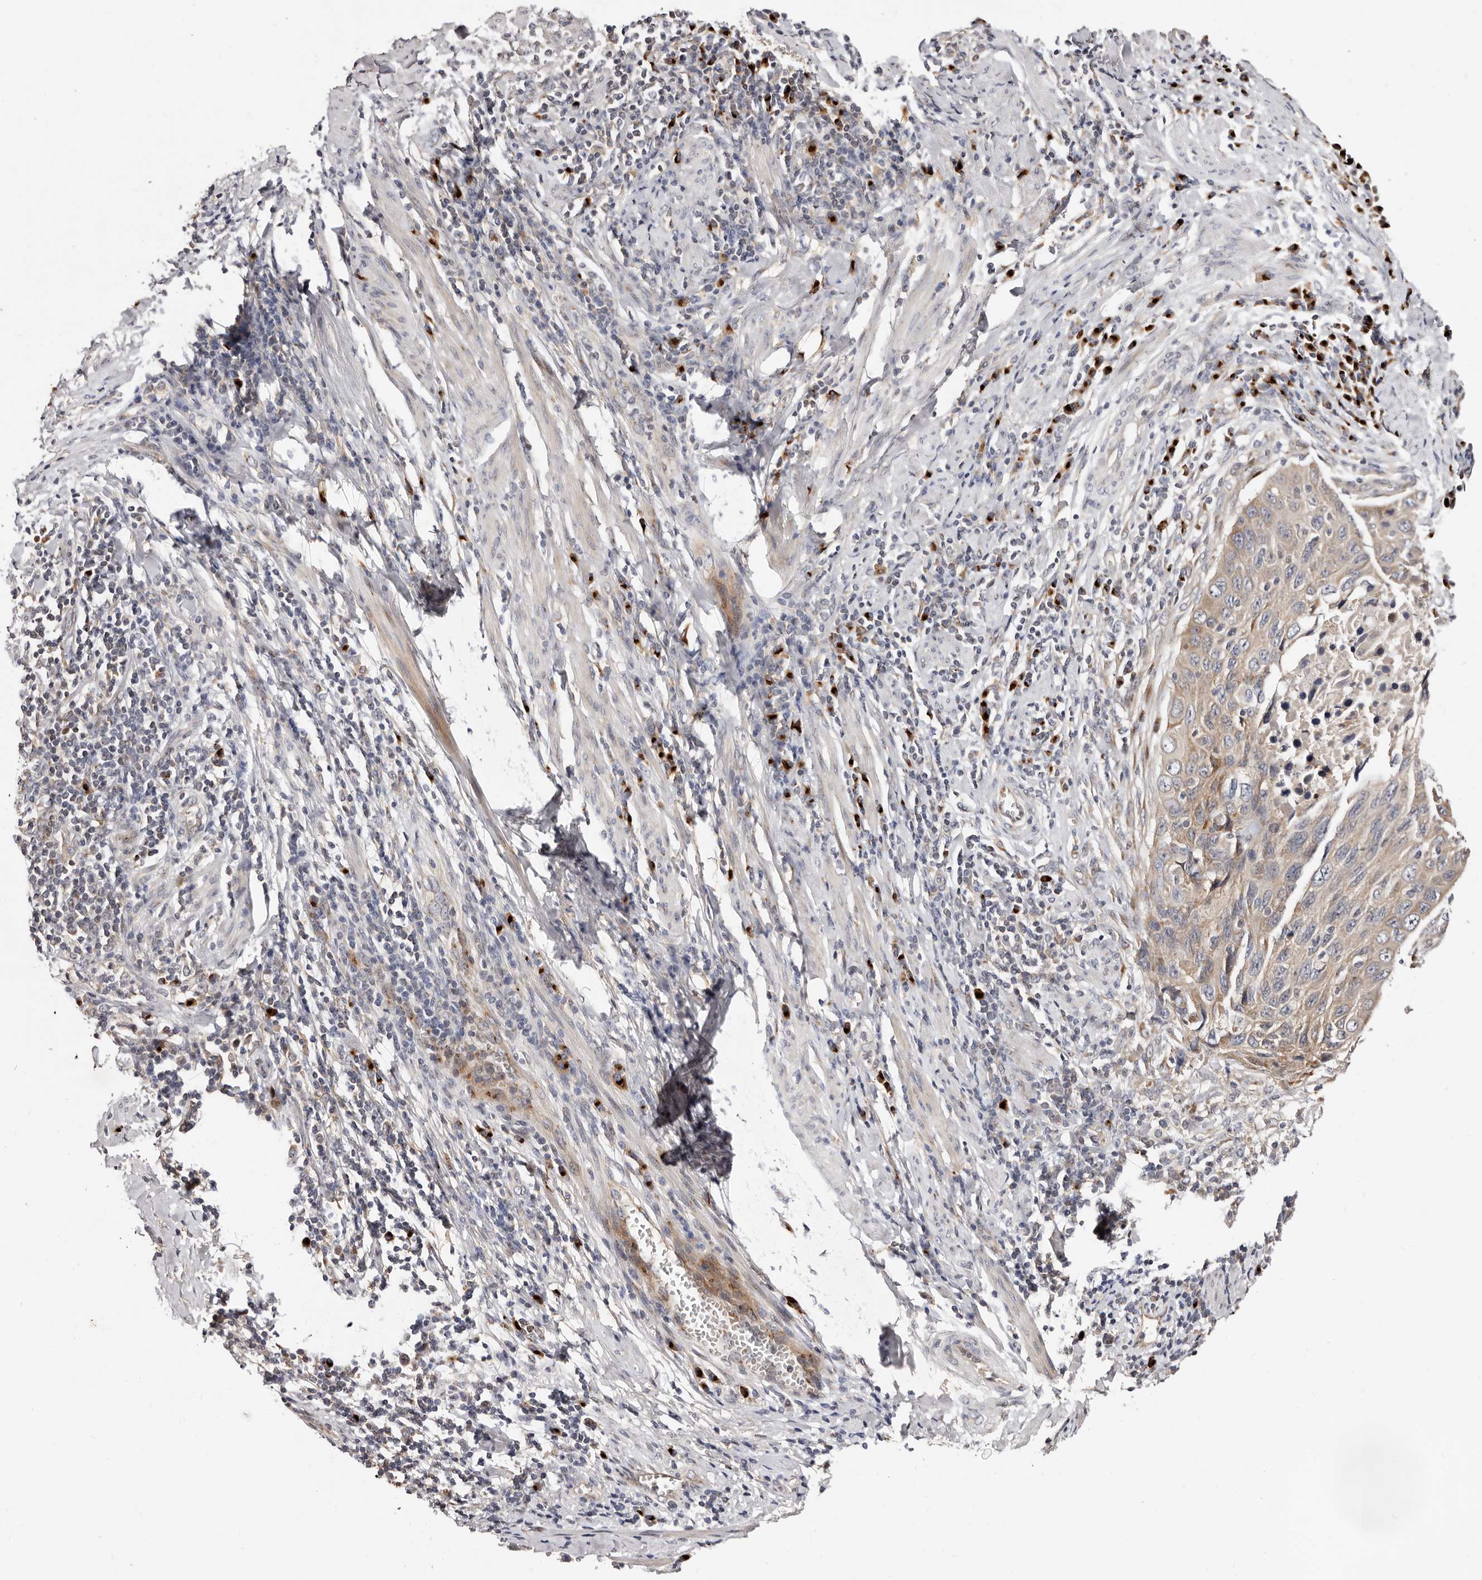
{"staining": {"intensity": "weak", "quantity": "<25%", "location": "cytoplasmic/membranous"}, "tissue": "cervical cancer", "cell_type": "Tumor cells", "image_type": "cancer", "snomed": [{"axis": "morphology", "description": "Squamous cell carcinoma, NOS"}, {"axis": "topography", "description": "Cervix"}], "caption": "Immunohistochemical staining of cervical cancer demonstrates no significant positivity in tumor cells.", "gene": "DACT2", "patient": {"sex": "female", "age": 53}}